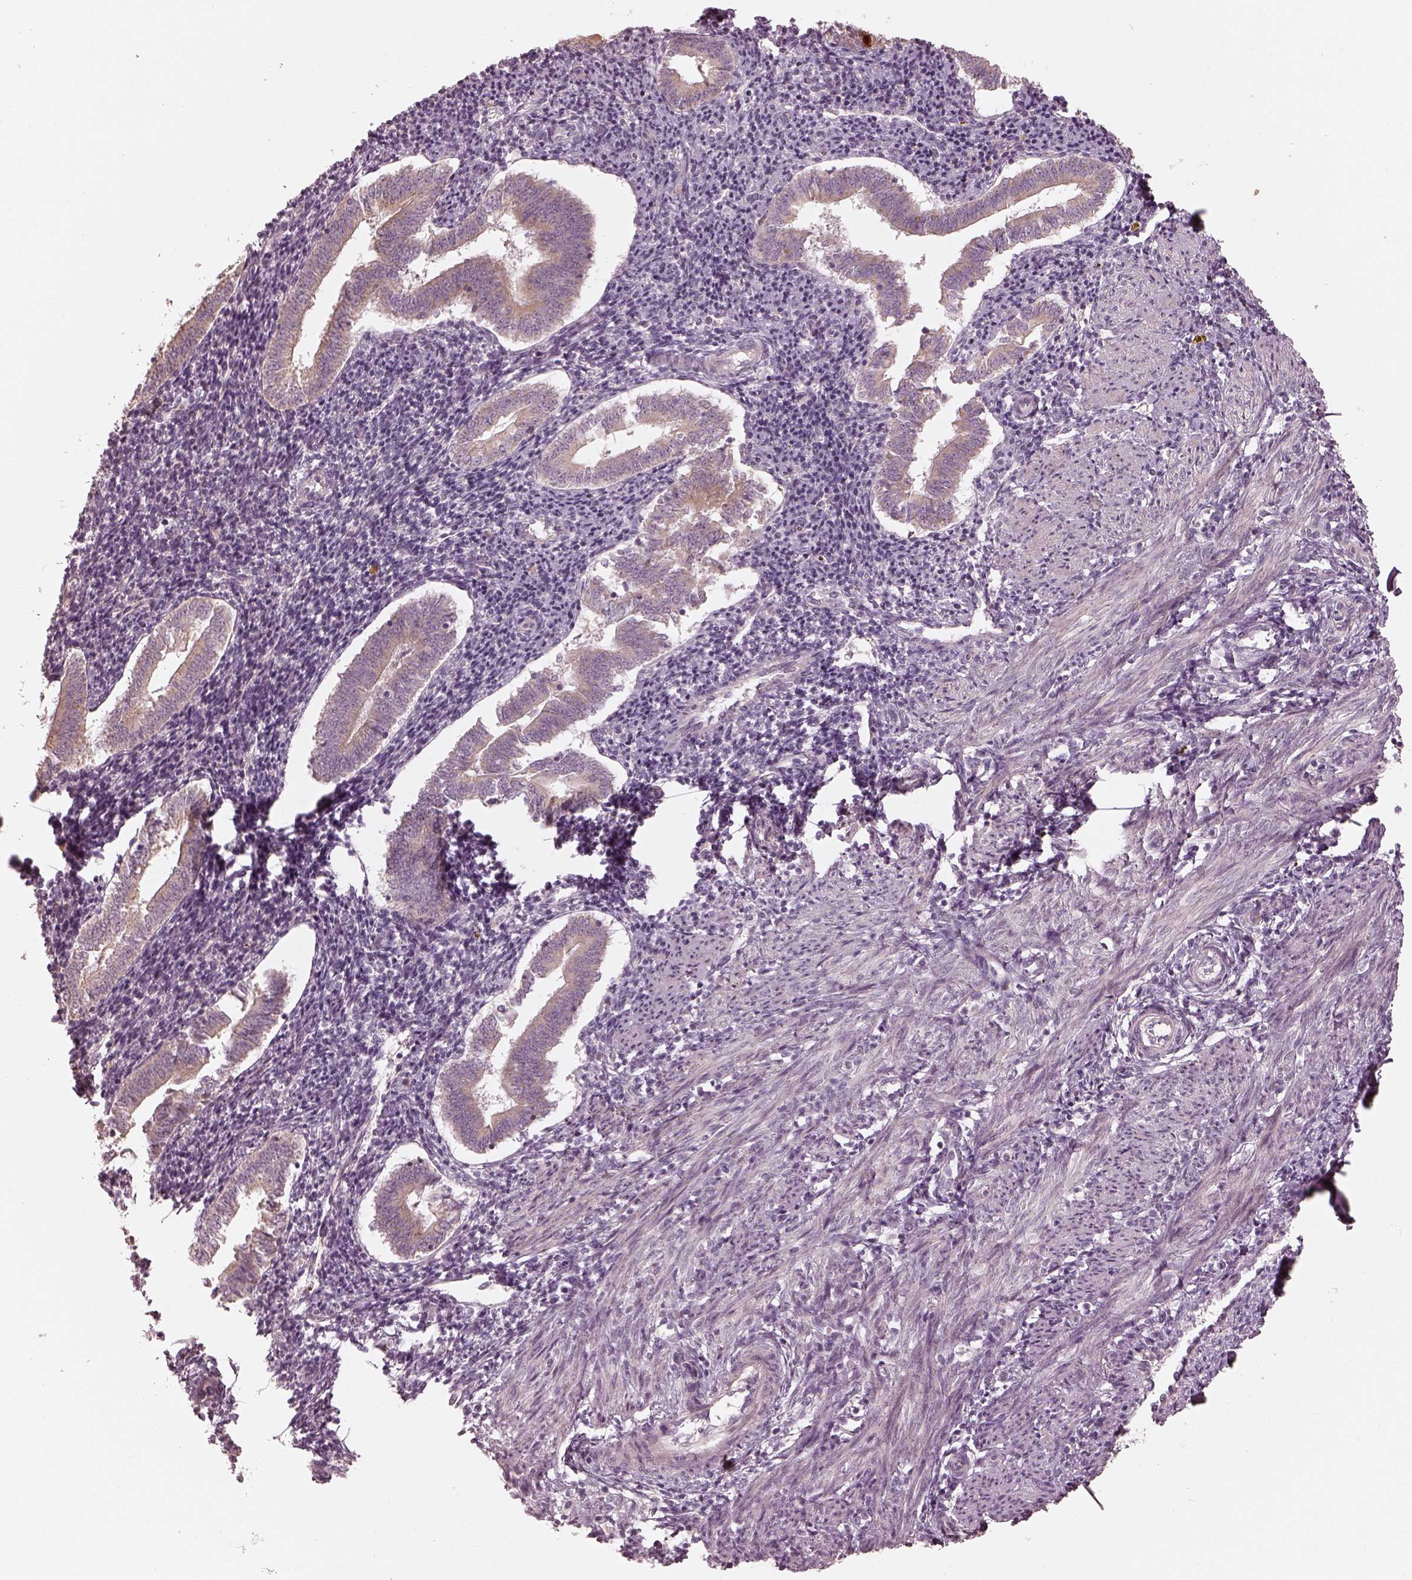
{"staining": {"intensity": "negative", "quantity": "none", "location": "none"}, "tissue": "endometrium", "cell_type": "Cells in endometrial stroma", "image_type": "normal", "snomed": [{"axis": "morphology", "description": "Normal tissue, NOS"}, {"axis": "topography", "description": "Endometrium"}], "caption": "High magnification brightfield microscopy of benign endometrium stained with DAB (3,3'-diaminobenzidine) (brown) and counterstained with hematoxylin (blue): cells in endometrial stroma show no significant expression. The staining is performed using DAB (3,3'-diaminobenzidine) brown chromogen with nuclei counter-stained in using hematoxylin.", "gene": "SLC25A46", "patient": {"sex": "female", "age": 25}}